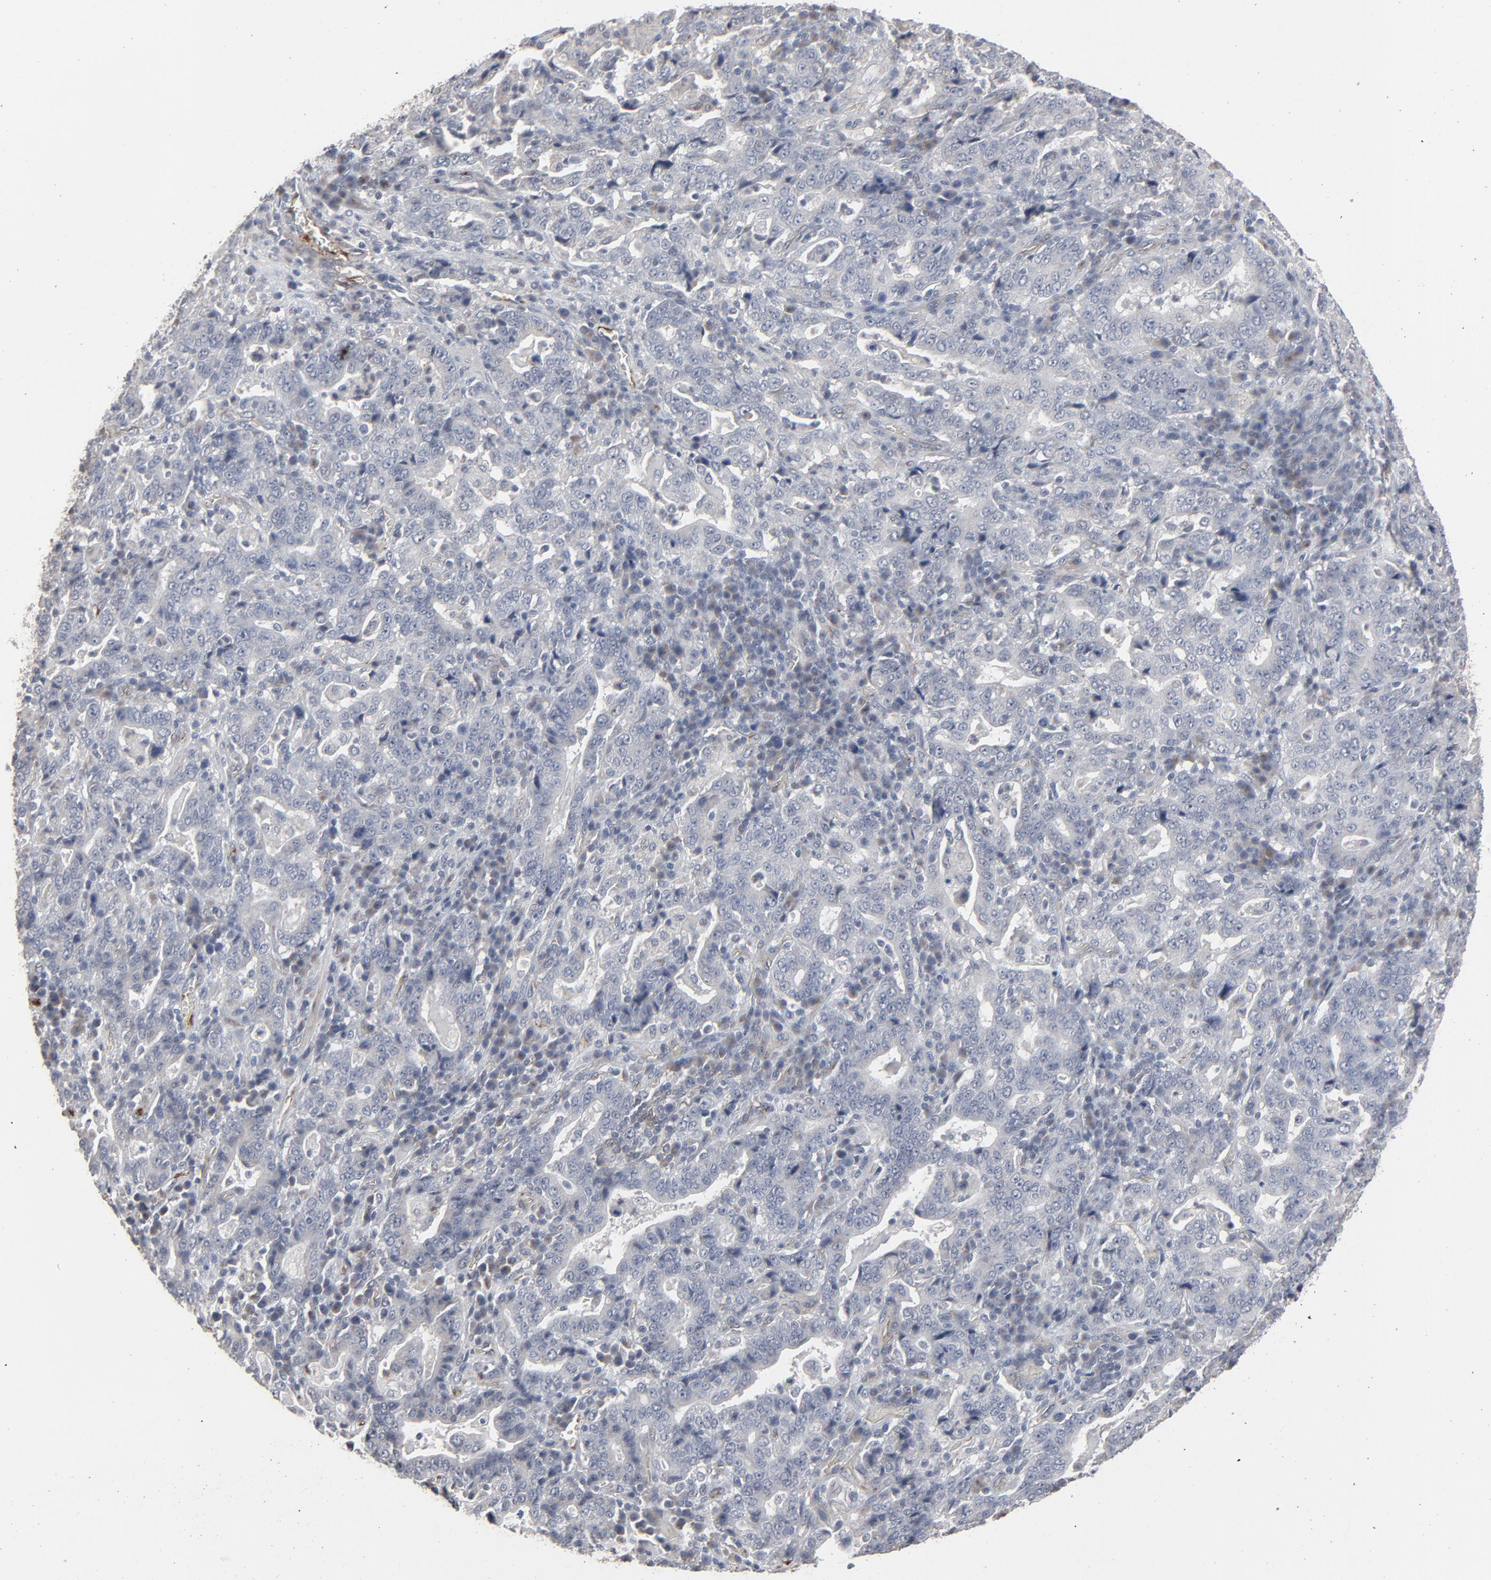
{"staining": {"intensity": "negative", "quantity": "none", "location": "none"}, "tissue": "stomach cancer", "cell_type": "Tumor cells", "image_type": "cancer", "snomed": [{"axis": "morphology", "description": "Normal tissue, NOS"}, {"axis": "morphology", "description": "Adenocarcinoma, NOS"}, {"axis": "topography", "description": "Stomach, upper"}, {"axis": "topography", "description": "Stomach"}], "caption": "This photomicrograph is of stomach cancer stained with immunohistochemistry to label a protein in brown with the nuclei are counter-stained blue. There is no positivity in tumor cells.", "gene": "JAM3", "patient": {"sex": "male", "age": 59}}